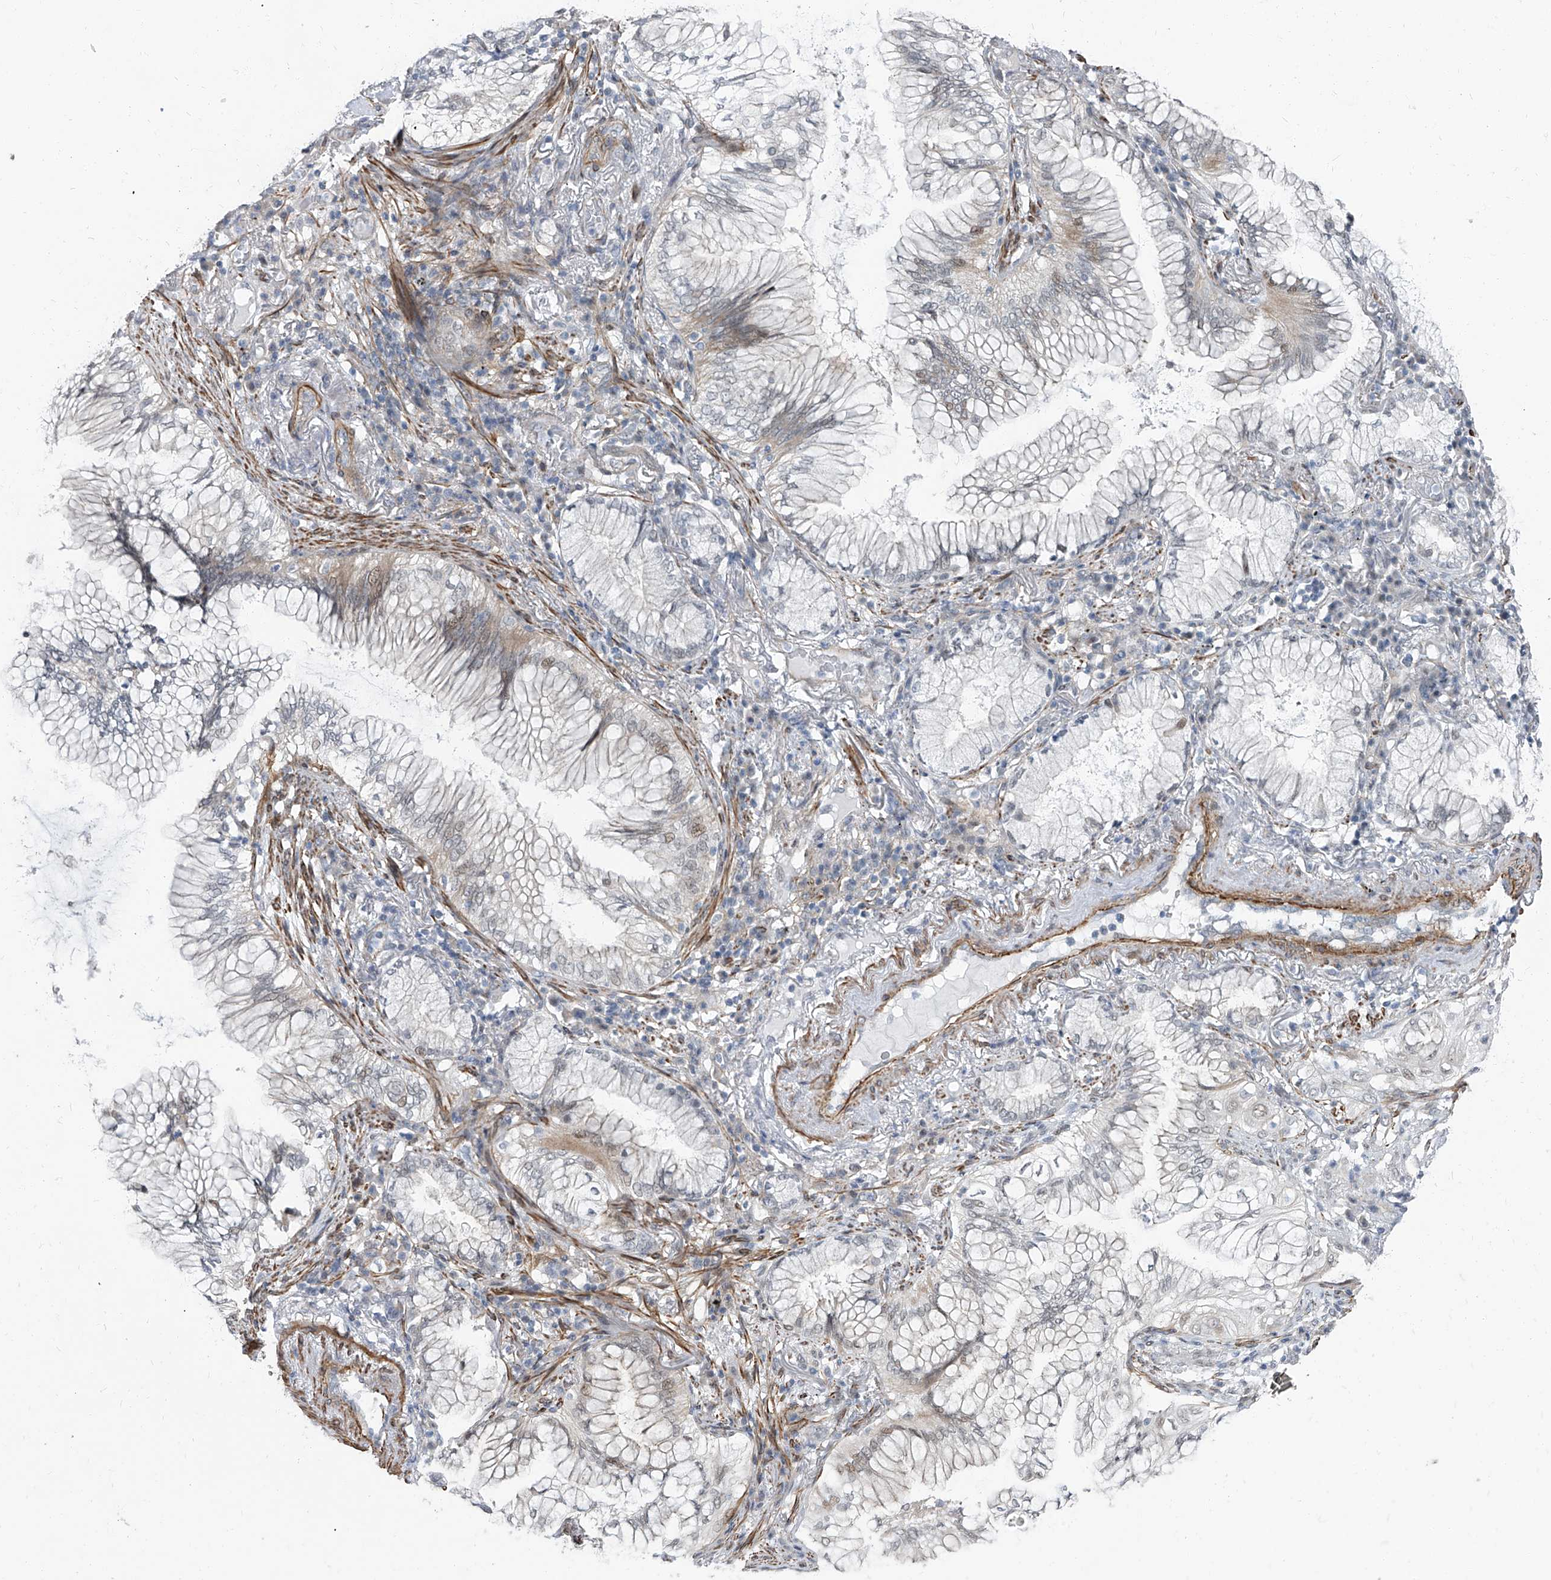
{"staining": {"intensity": "negative", "quantity": "none", "location": "none"}, "tissue": "lung cancer", "cell_type": "Tumor cells", "image_type": "cancer", "snomed": [{"axis": "morphology", "description": "Adenocarcinoma, NOS"}, {"axis": "topography", "description": "Lung"}], "caption": "Immunohistochemical staining of lung adenocarcinoma shows no significant expression in tumor cells.", "gene": "TXLNB", "patient": {"sex": "female", "age": 70}}